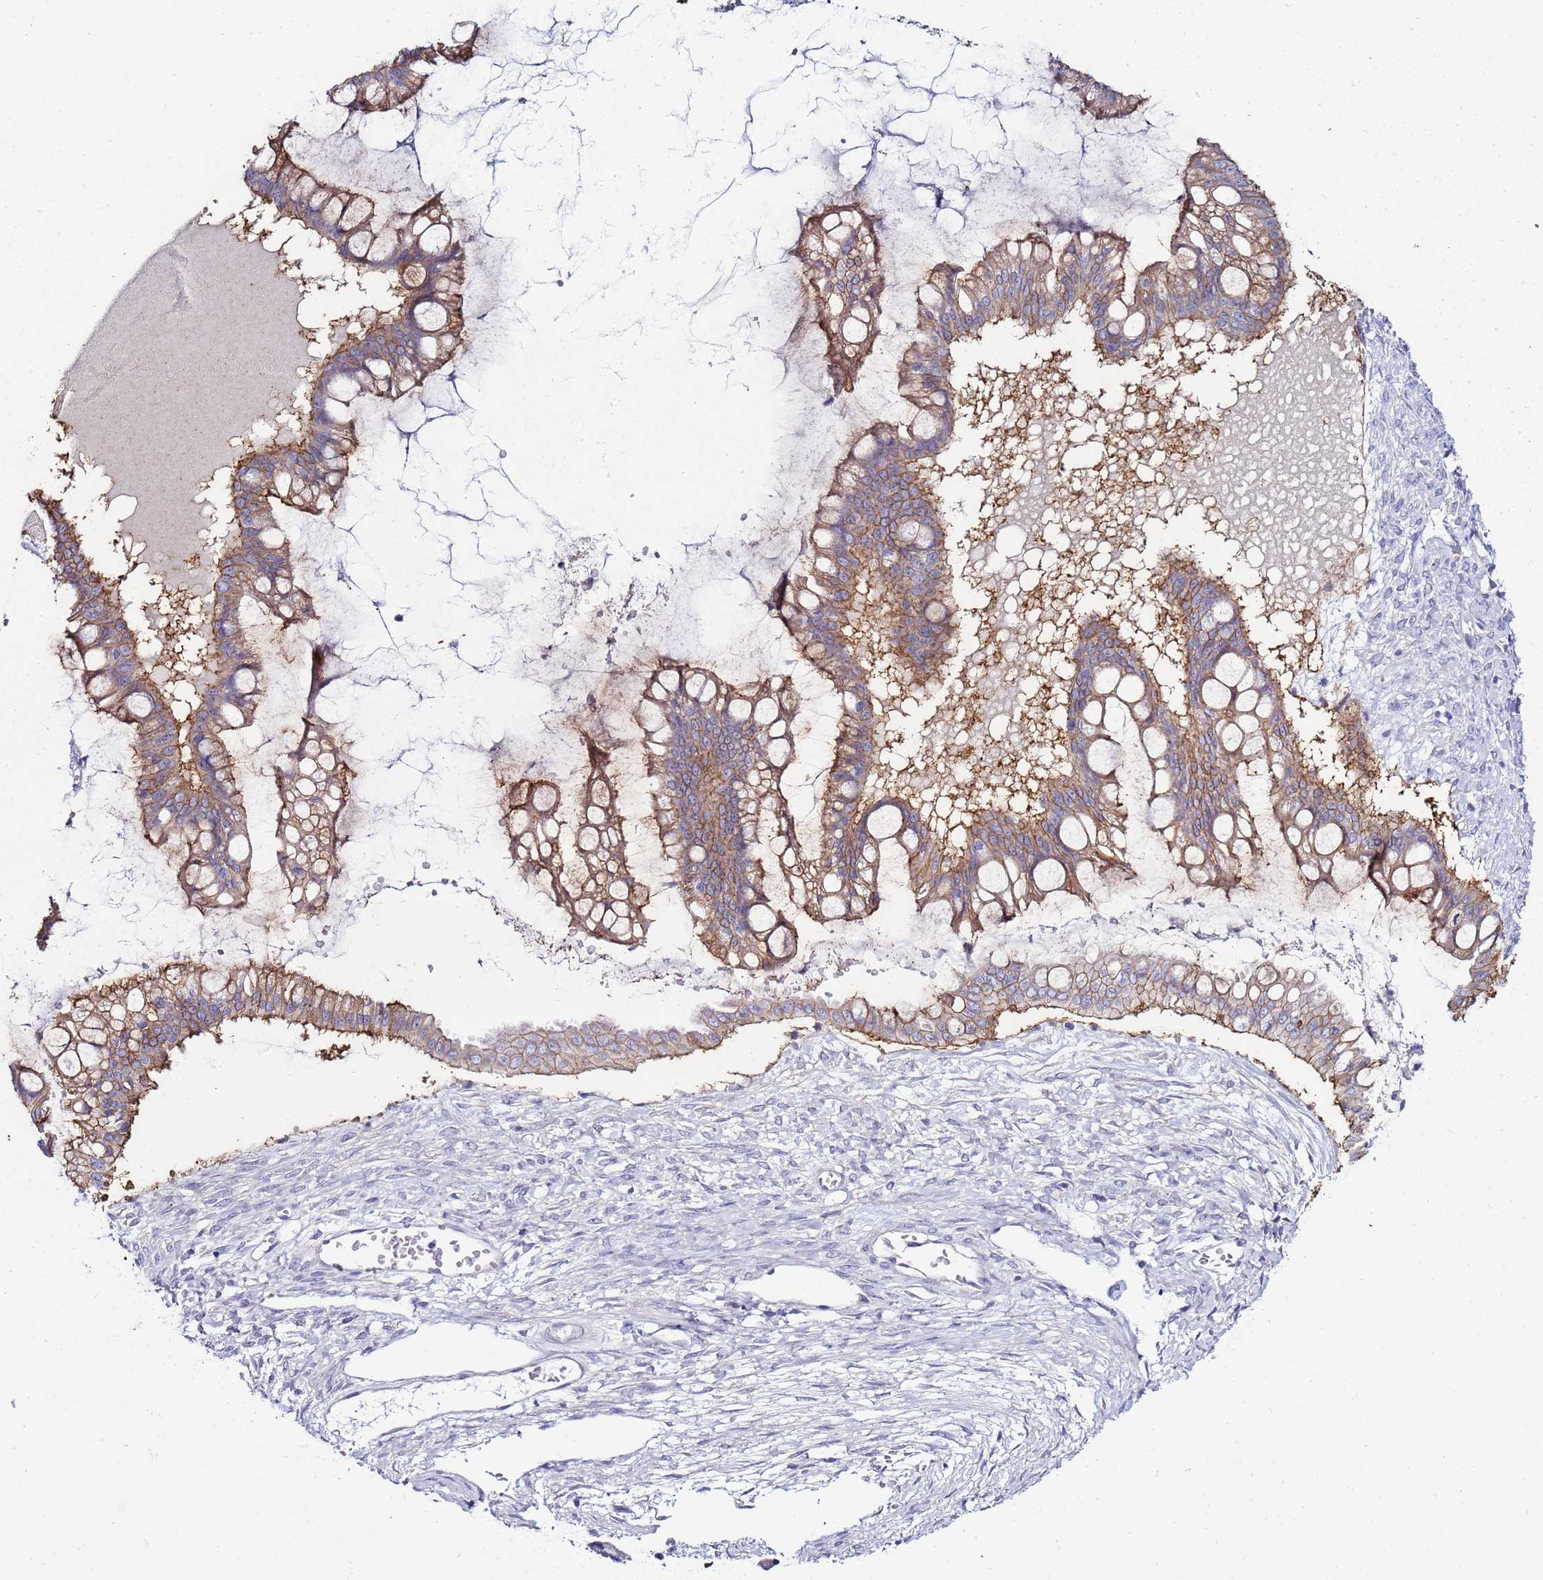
{"staining": {"intensity": "moderate", "quantity": ">75%", "location": "cytoplasmic/membranous"}, "tissue": "ovarian cancer", "cell_type": "Tumor cells", "image_type": "cancer", "snomed": [{"axis": "morphology", "description": "Cystadenocarcinoma, mucinous, NOS"}, {"axis": "topography", "description": "Ovary"}], "caption": "High-magnification brightfield microscopy of ovarian mucinous cystadenocarcinoma stained with DAB (3,3'-diaminobenzidine) (brown) and counterstained with hematoxylin (blue). tumor cells exhibit moderate cytoplasmic/membranous staining is present in about>75% of cells.", "gene": "GPN3", "patient": {"sex": "female", "age": 73}}